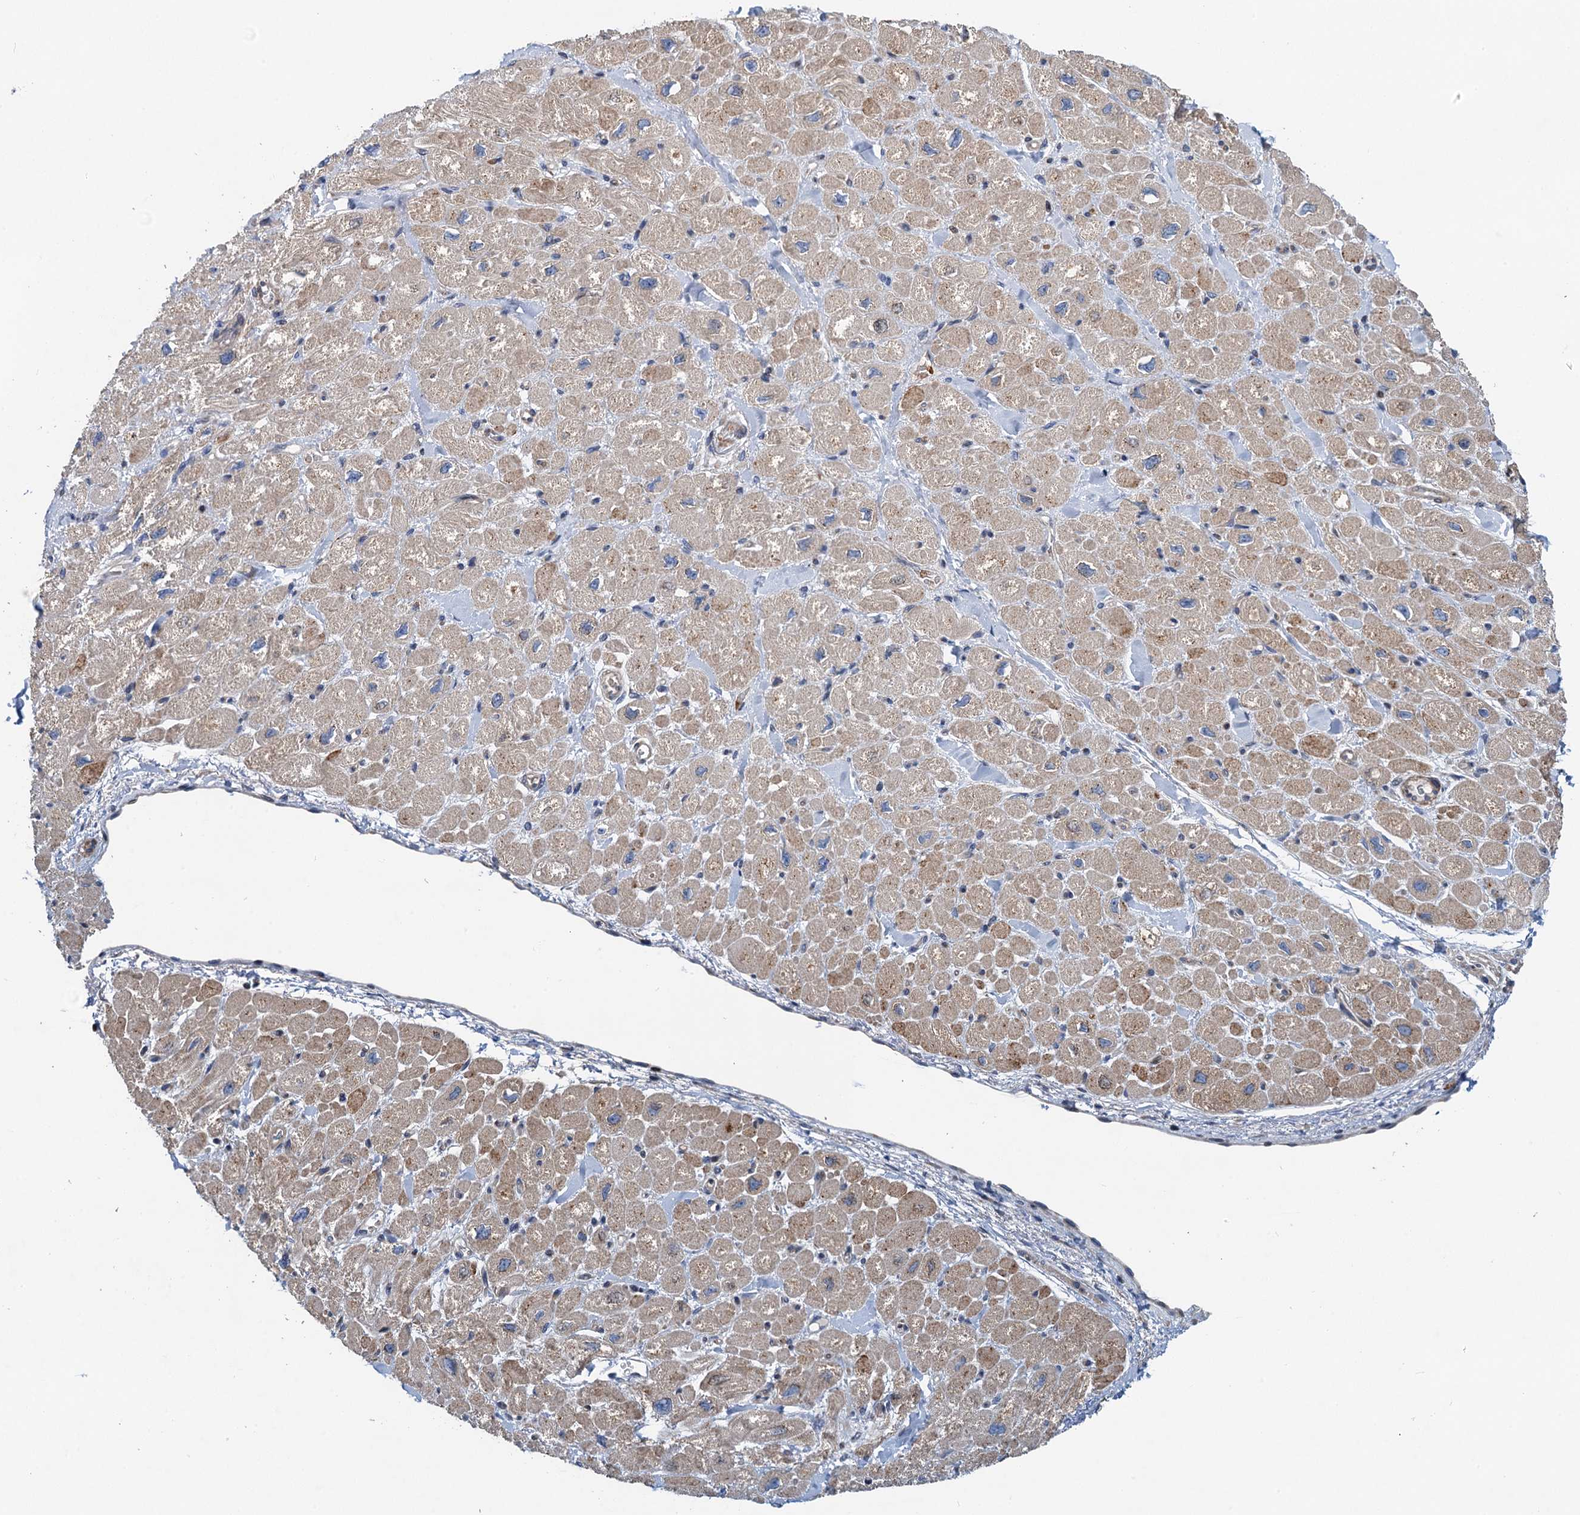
{"staining": {"intensity": "moderate", "quantity": "<25%", "location": "cytoplasmic/membranous"}, "tissue": "heart muscle", "cell_type": "Cardiomyocytes", "image_type": "normal", "snomed": [{"axis": "morphology", "description": "Normal tissue, NOS"}, {"axis": "topography", "description": "Heart"}], "caption": "The micrograph displays staining of normal heart muscle, revealing moderate cytoplasmic/membranous protein expression (brown color) within cardiomyocytes.", "gene": "NBEA", "patient": {"sex": "male", "age": 65}}